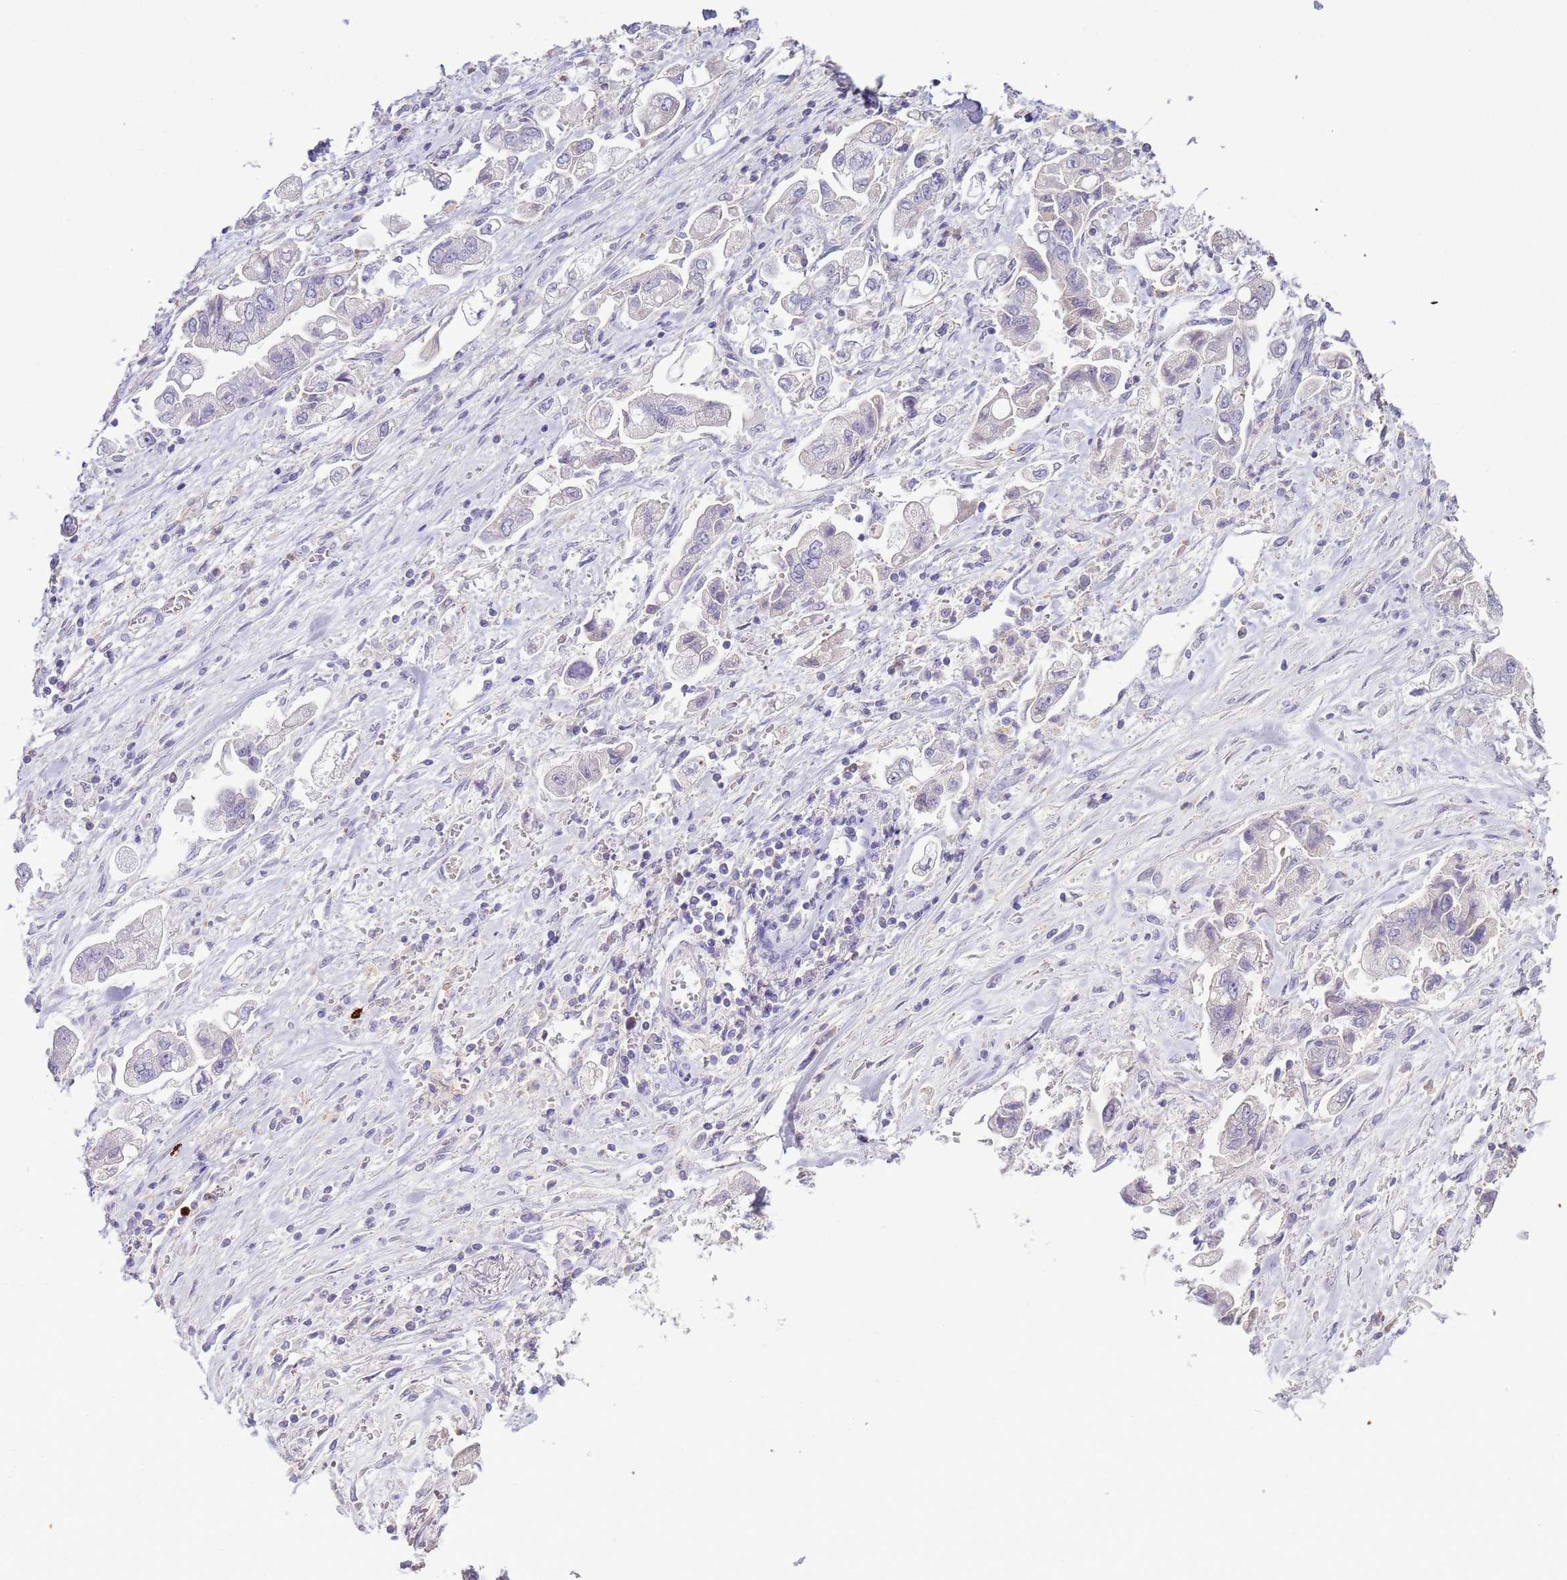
{"staining": {"intensity": "negative", "quantity": "none", "location": "none"}, "tissue": "stomach cancer", "cell_type": "Tumor cells", "image_type": "cancer", "snomed": [{"axis": "morphology", "description": "Adenocarcinoma, NOS"}, {"axis": "topography", "description": "Stomach"}], "caption": "This is an immunohistochemistry photomicrograph of stomach cancer (adenocarcinoma). There is no staining in tumor cells.", "gene": "IL2RG", "patient": {"sex": "male", "age": 62}}